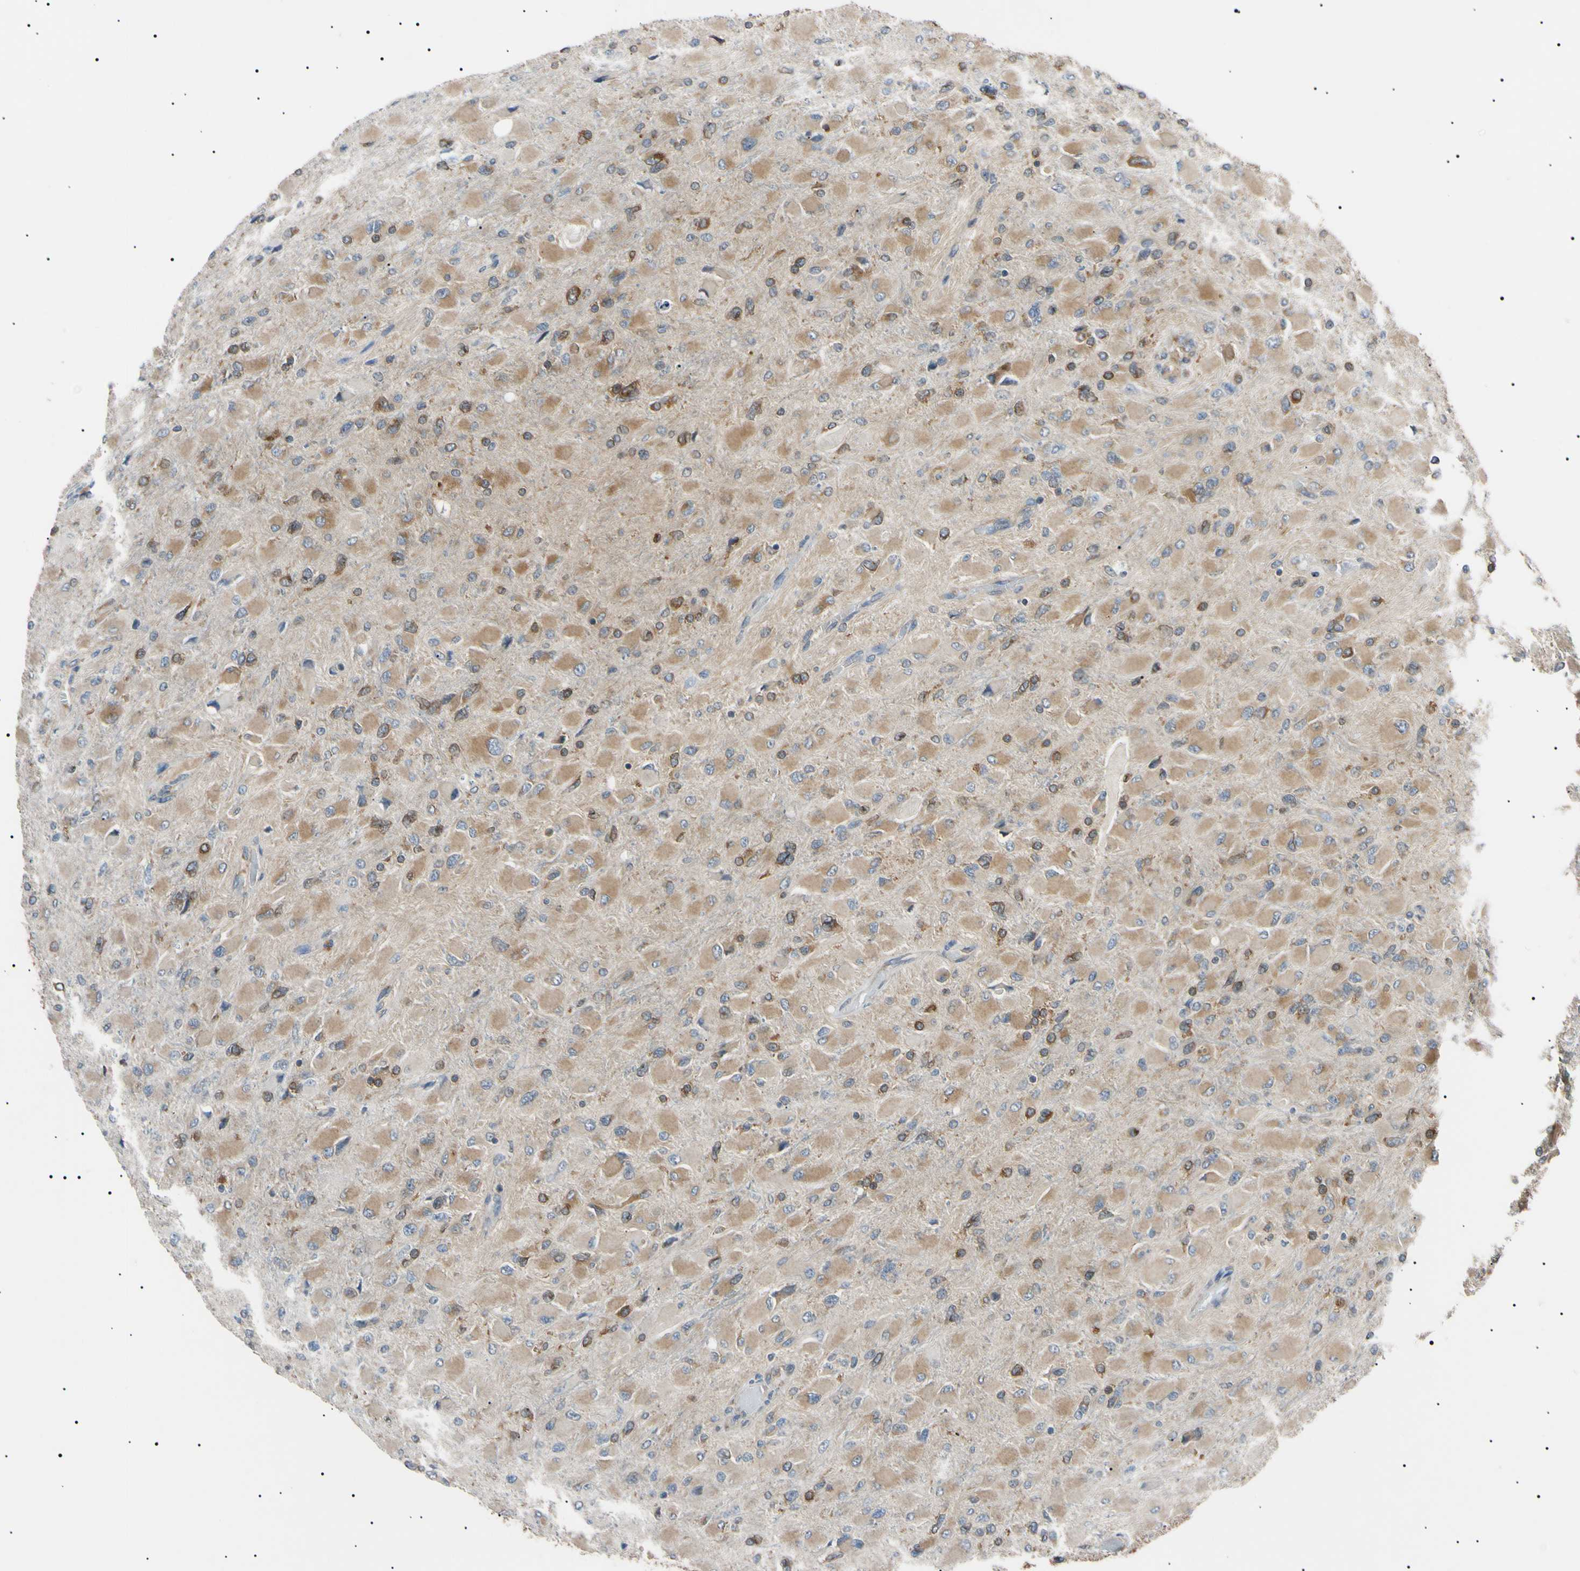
{"staining": {"intensity": "weak", "quantity": ">75%", "location": "cytoplasmic/membranous"}, "tissue": "glioma", "cell_type": "Tumor cells", "image_type": "cancer", "snomed": [{"axis": "morphology", "description": "Glioma, malignant, High grade"}, {"axis": "topography", "description": "Cerebral cortex"}], "caption": "Malignant glioma (high-grade) tissue shows weak cytoplasmic/membranous expression in about >75% of tumor cells", "gene": "VAPA", "patient": {"sex": "female", "age": 36}}